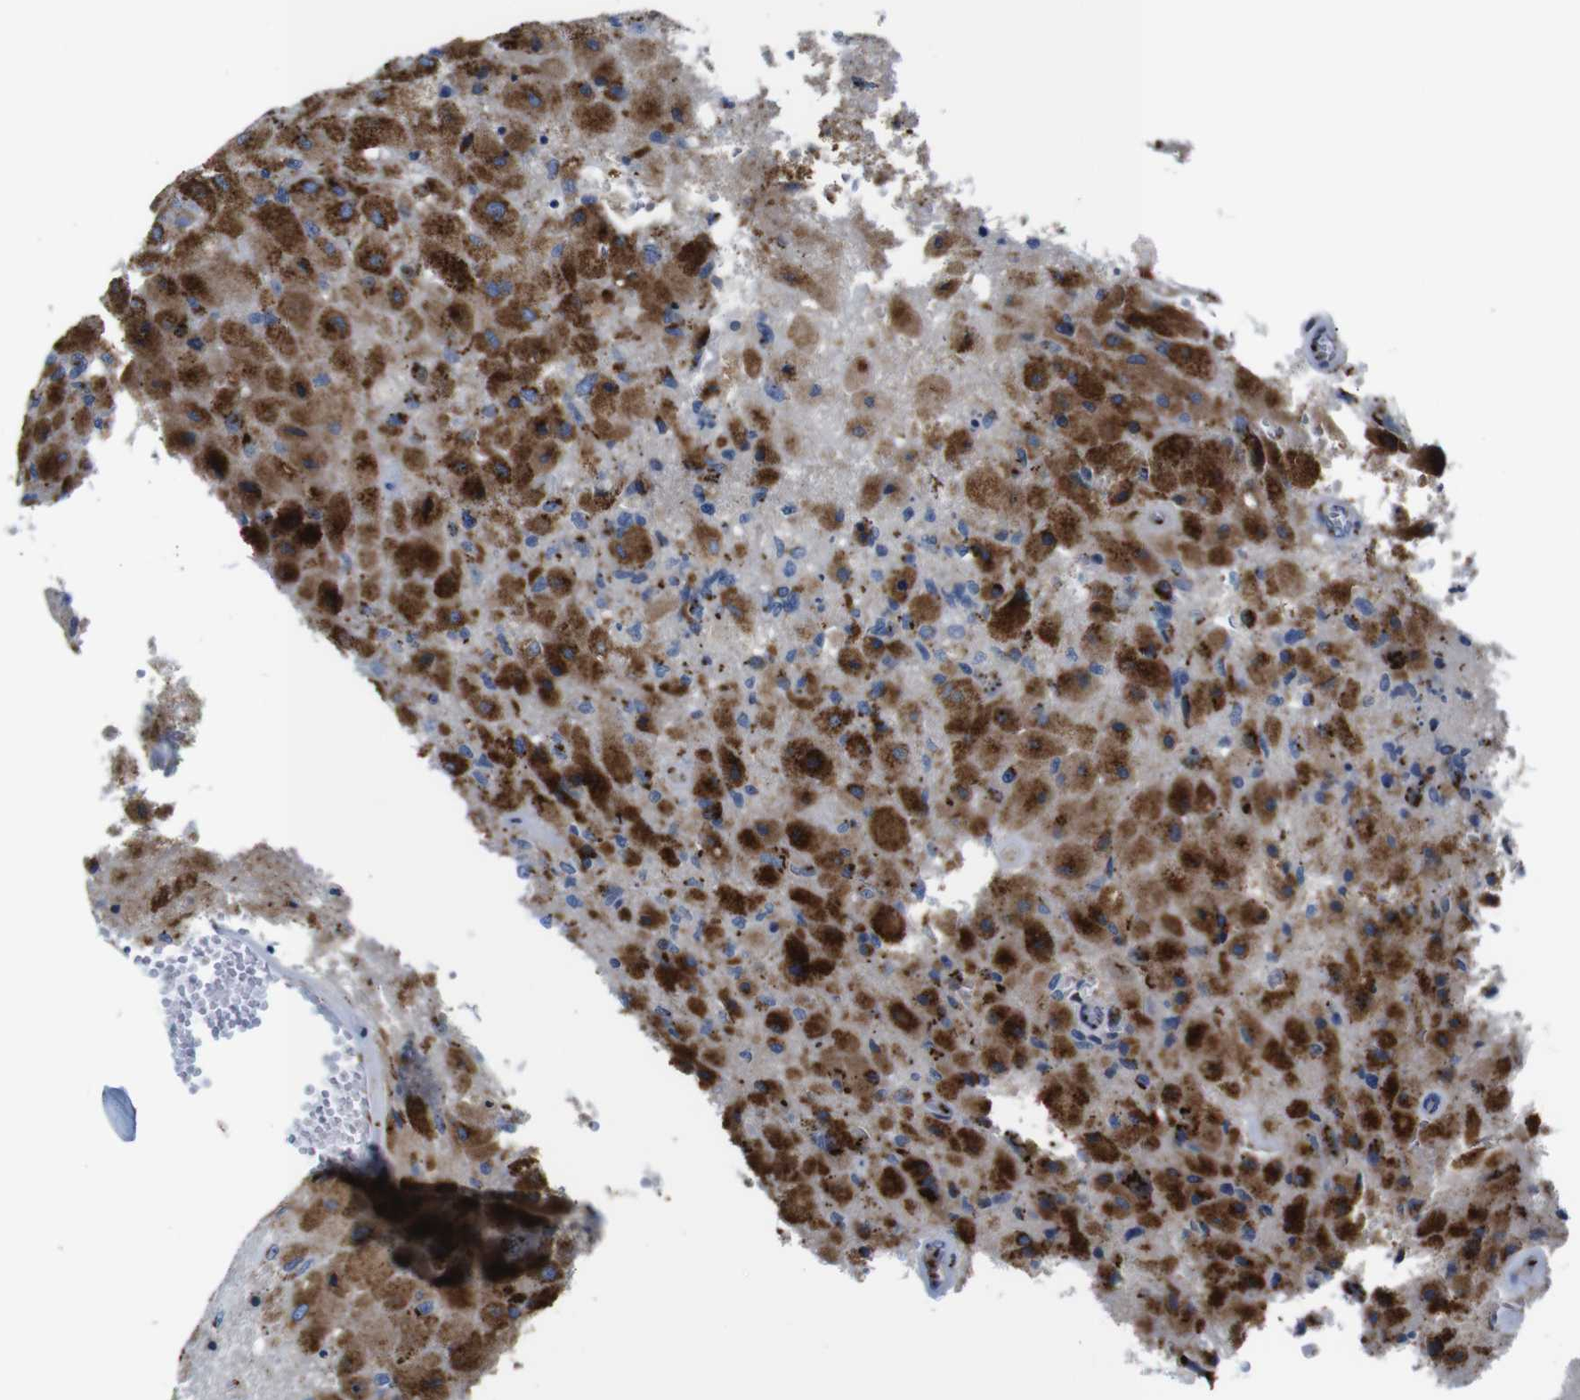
{"staining": {"intensity": "moderate", "quantity": "25%-75%", "location": "cytoplasmic/membranous"}, "tissue": "glioma", "cell_type": "Tumor cells", "image_type": "cancer", "snomed": [{"axis": "morphology", "description": "Normal tissue, NOS"}, {"axis": "morphology", "description": "Glioma, malignant, High grade"}, {"axis": "topography", "description": "Cerebral cortex"}], "caption": "Tumor cells show medium levels of moderate cytoplasmic/membranous expression in approximately 25%-75% of cells in human malignant glioma (high-grade).", "gene": "TGOLN2", "patient": {"sex": "male", "age": 77}}